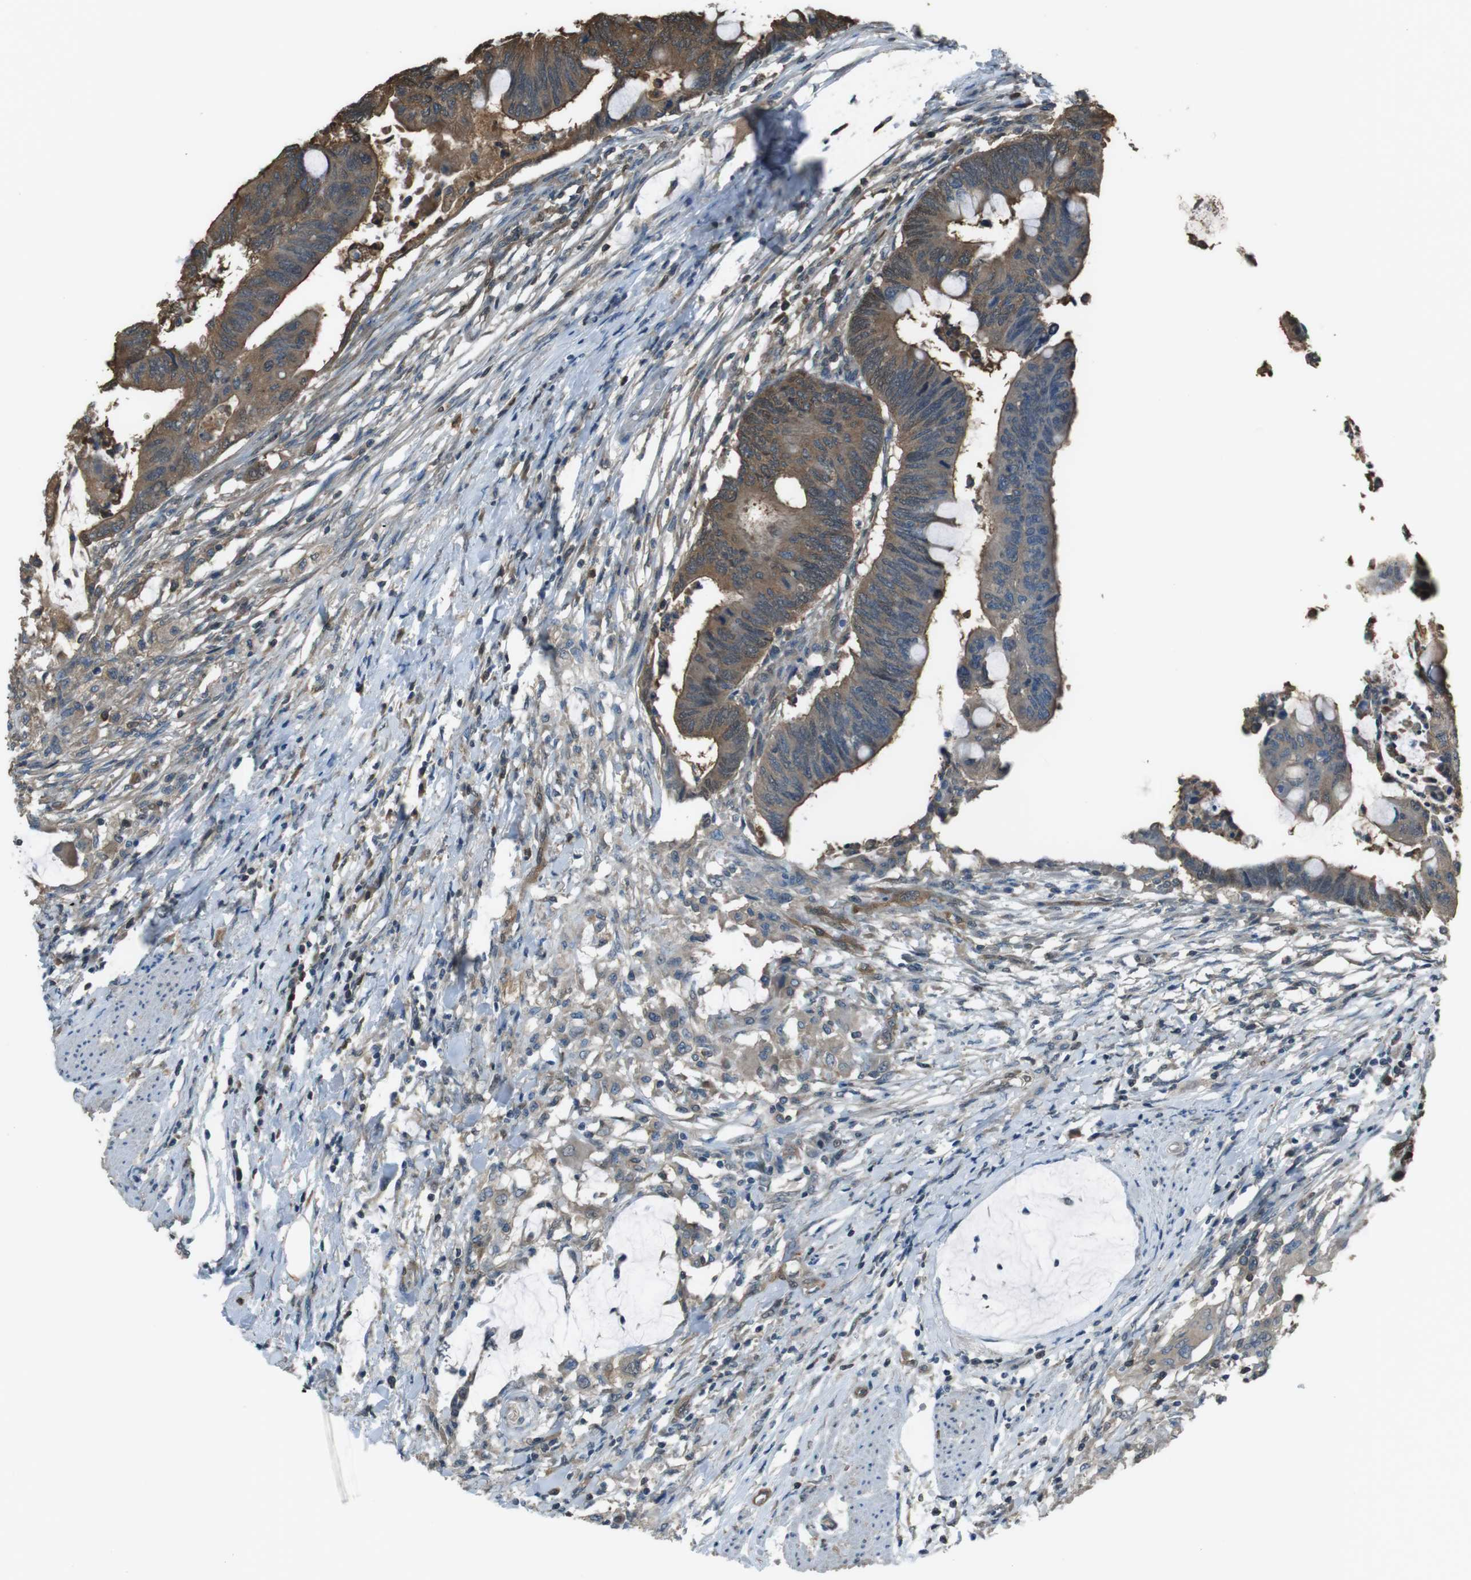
{"staining": {"intensity": "moderate", "quantity": ">75%", "location": "cytoplasmic/membranous"}, "tissue": "colorectal cancer", "cell_type": "Tumor cells", "image_type": "cancer", "snomed": [{"axis": "morphology", "description": "Normal tissue, NOS"}, {"axis": "morphology", "description": "Adenocarcinoma, NOS"}, {"axis": "topography", "description": "Rectum"}, {"axis": "topography", "description": "Peripheral nerve tissue"}], "caption": "Protein expression by immunohistochemistry (IHC) displays moderate cytoplasmic/membranous staining in approximately >75% of tumor cells in colorectal cancer.", "gene": "TWSG1", "patient": {"sex": "male", "age": 92}}